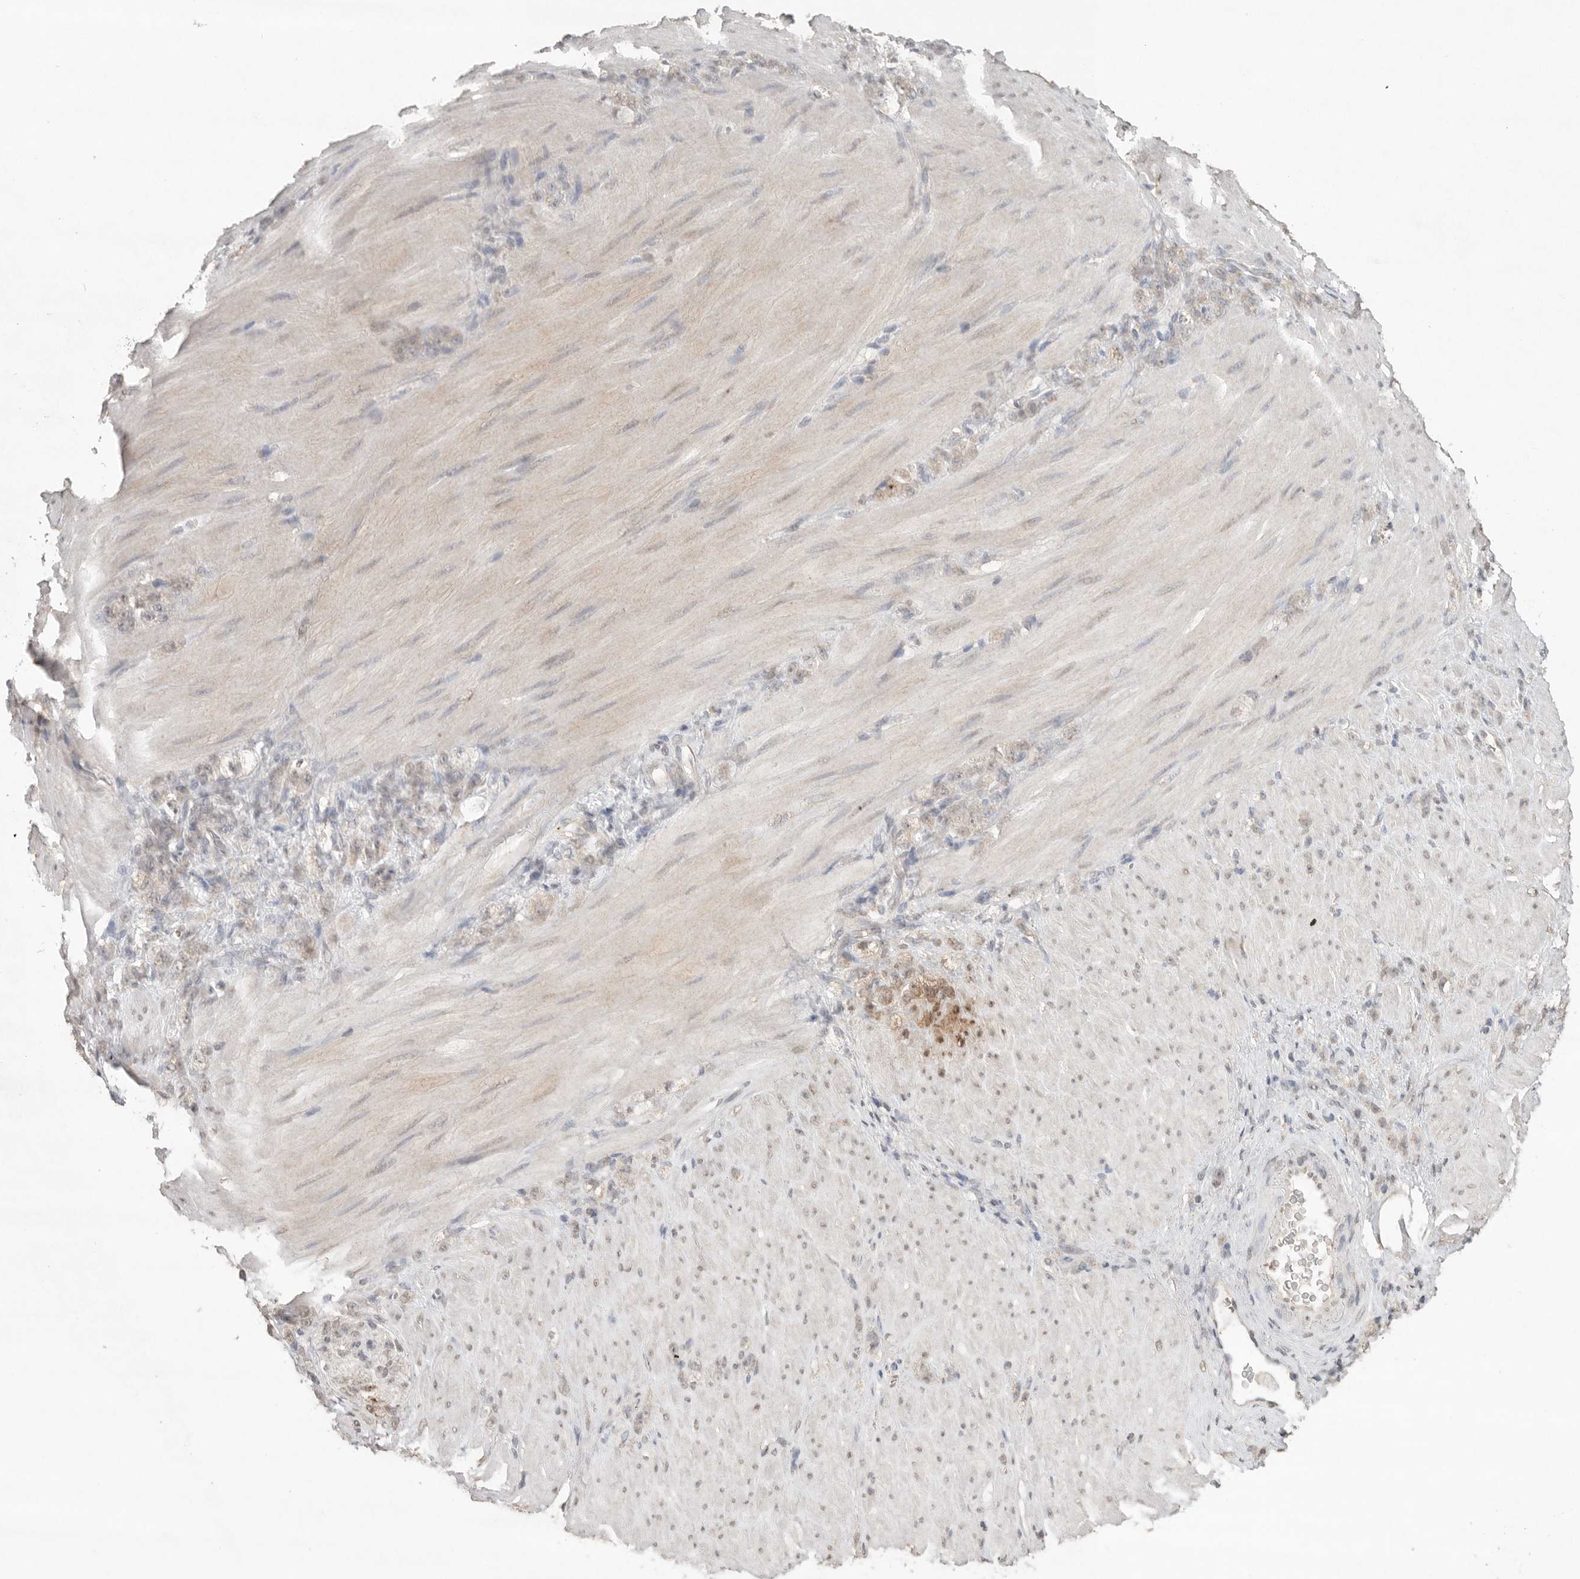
{"staining": {"intensity": "weak", "quantity": ">75%", "location": "nuclear"}, "tissue": "stomach cancer", "cell_type": "Tumor cells", "image_type": "cancer", "snomed": [{"axis": "morphology", "description": "Normal tissue, NOS"}, {"axis": "morphology", "description": "Adenocarcinoma, NOS"}, {"axis": "topography", "description": "Stomach"}], "caption": "Immunohistochemical staining of stomach adenocarcinoma reveals weak nuclear protein staining in approximately >75% of tumor cells. (DAB (3,3'-diaminobenzidine) = brown stain, brightfield microscopy at high magnification).", "gene": "KLK5", "patient": {"sex": "male", "age": 82}}